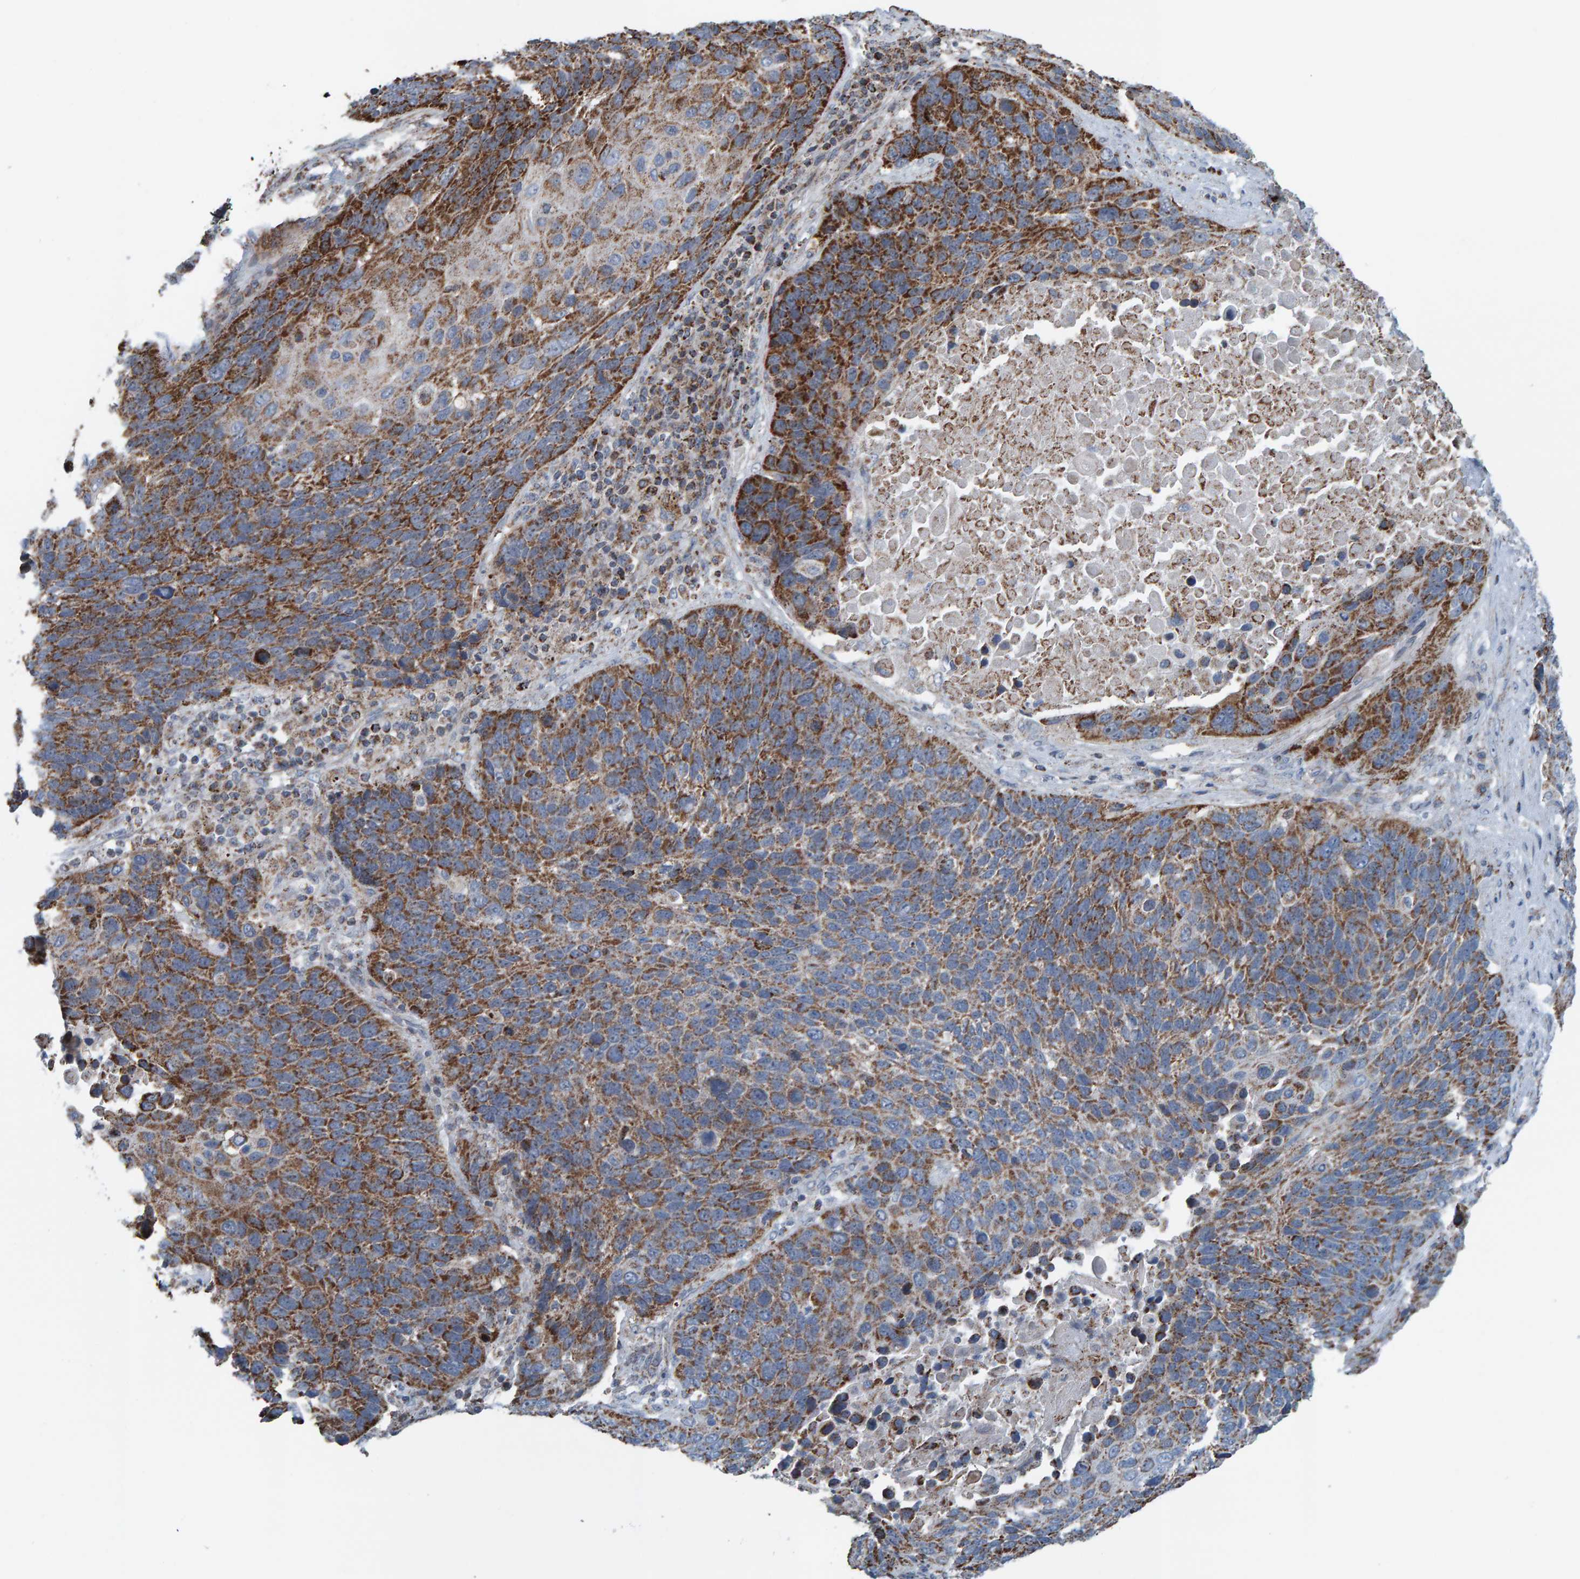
{"staining": {"intensity": "strong", "quantity": "25%-75%", "location": "cytoplasmic/membranous"}, "tissue": "lung cancer", "cell_type": "Tumor cells", "image_type": "cancer", "snomed": [{"axis": "morphology", "description": "Squamous cell carcinoma, NOS"}, {"axis": "topography", "description": "Lung"}], "caption": "The immunohistochemical stain highlights strong cytoplasmic/membranous expression in tumor cells of lung cancer (squamous cell carcinoma) tissue.", "gene": "ZNF48", "patient": {"sex": "male", "age": 66}}